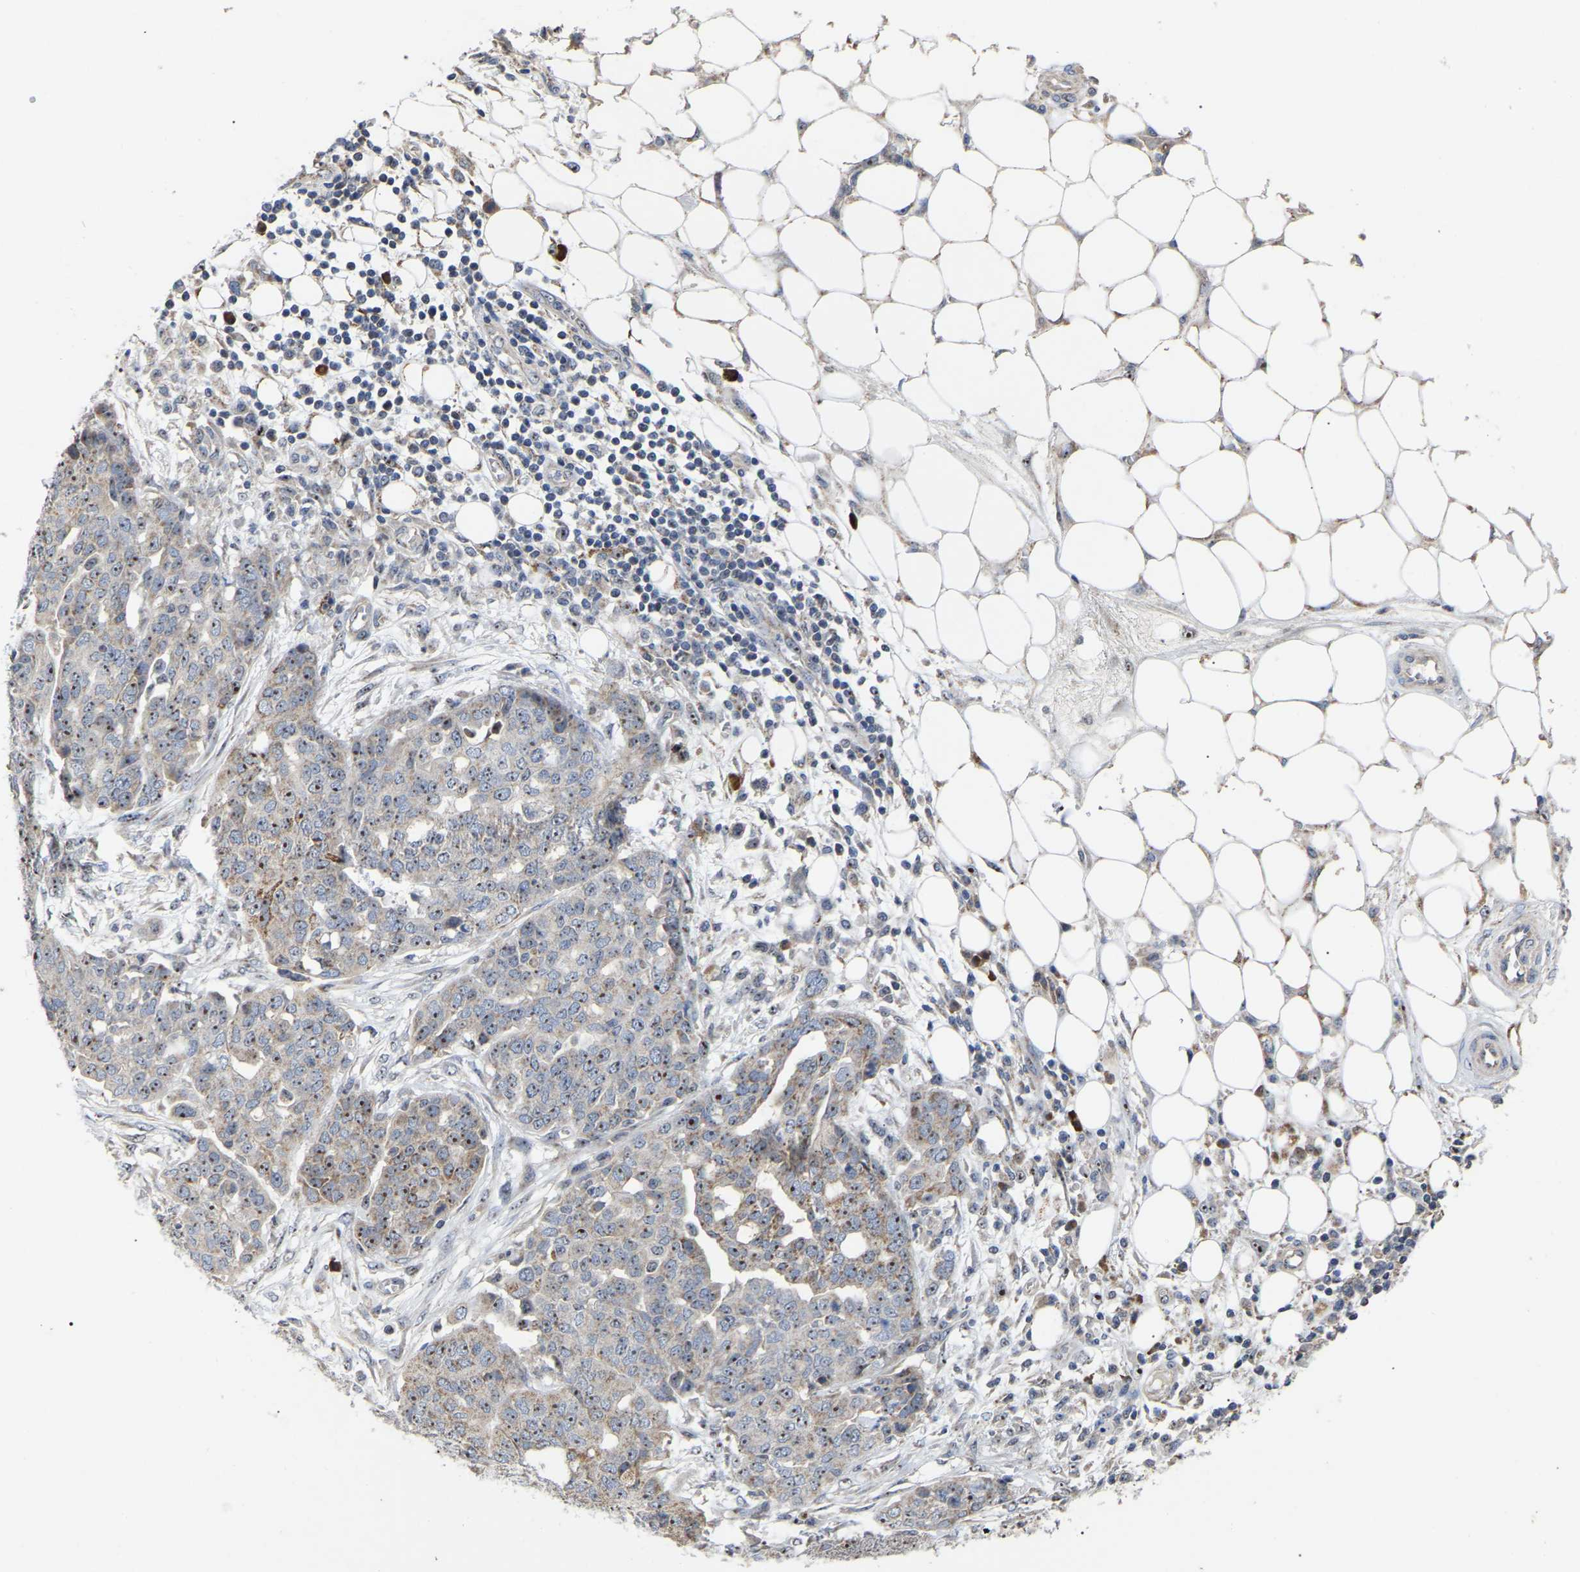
{"staining": {"intensity": "moderate", "quantity": ">75%", "location": "nuclear"}, "tissue": "ovarian cancer", "cell_type": "Tumor cells", "image_type": "cancer", "snomed": [{"axis": "morphology", "description": "Cystadenocarcinoma, serous, NOS"}, {"axis": "topography", "description": "Soft tissue"}, {"axis": "topography", "description": "Ovary"}], "caption": "A photomicrograph showing moderate nuclear expression in approximately >75% of tumor cells in ovarian serous cystadenocarcinoma, as visualized by brown immunohistochemical staining.", "gene": "NOP53", "patient": {"sex": "female", "age": 57}}